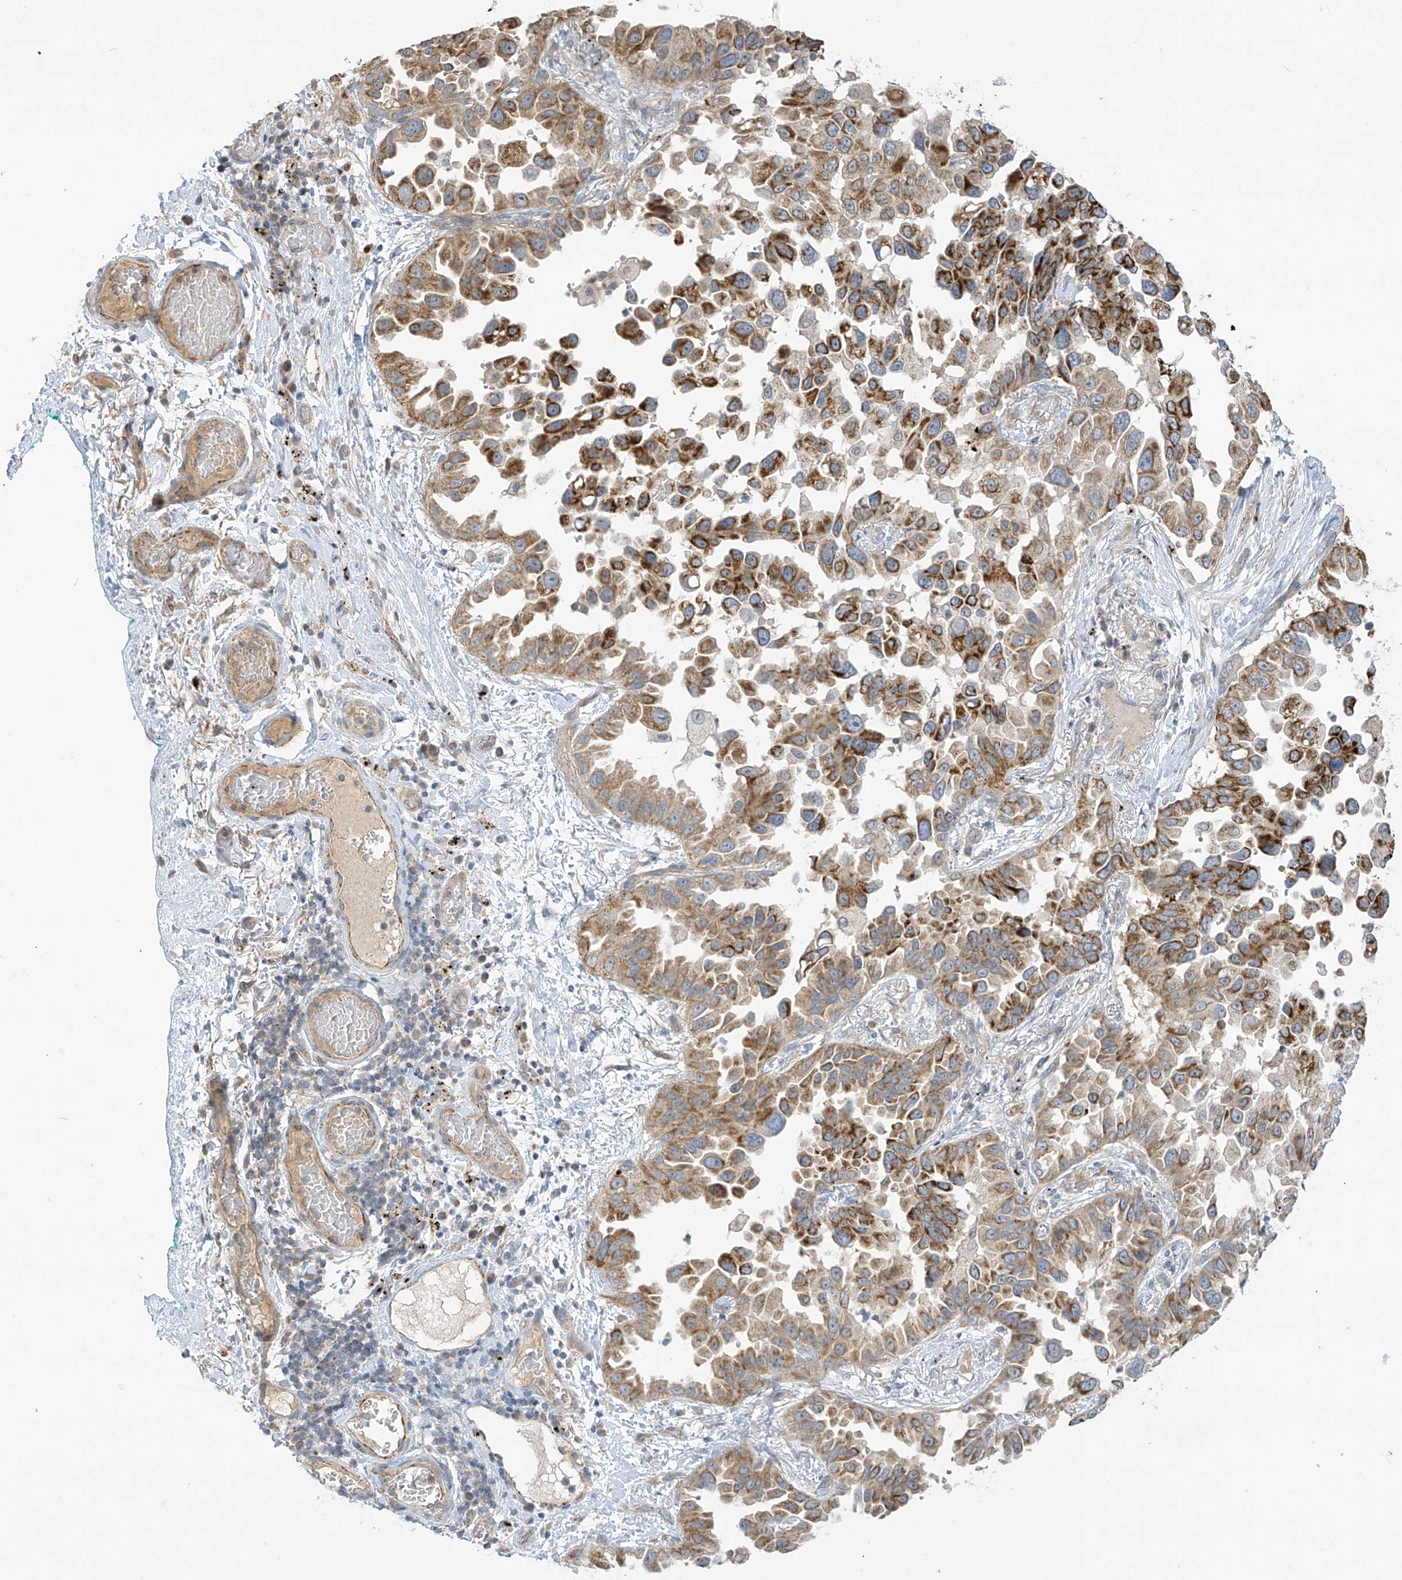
{"staining": {"intensity": "moderate", "quantity": ">75%", "location": "cytoplasmic/membranous"}, "tissue": "lung cancer", "cell_type": "Tumor cells", "image_type": "cancer", "snomed": [{"axis": "morphology", "description": "Adenocarcinoma, NOS"}, {"axis": "topography", "description": "Lung"}], "caption": "Human adenocarcinoma (lung) stained with a brown dye displays moderate cytoplasmic/membranous positive expression in about >75% of tumor cells.", "gene": "SCGB1D2", "patient": {"sex": "female", "age": 67}}